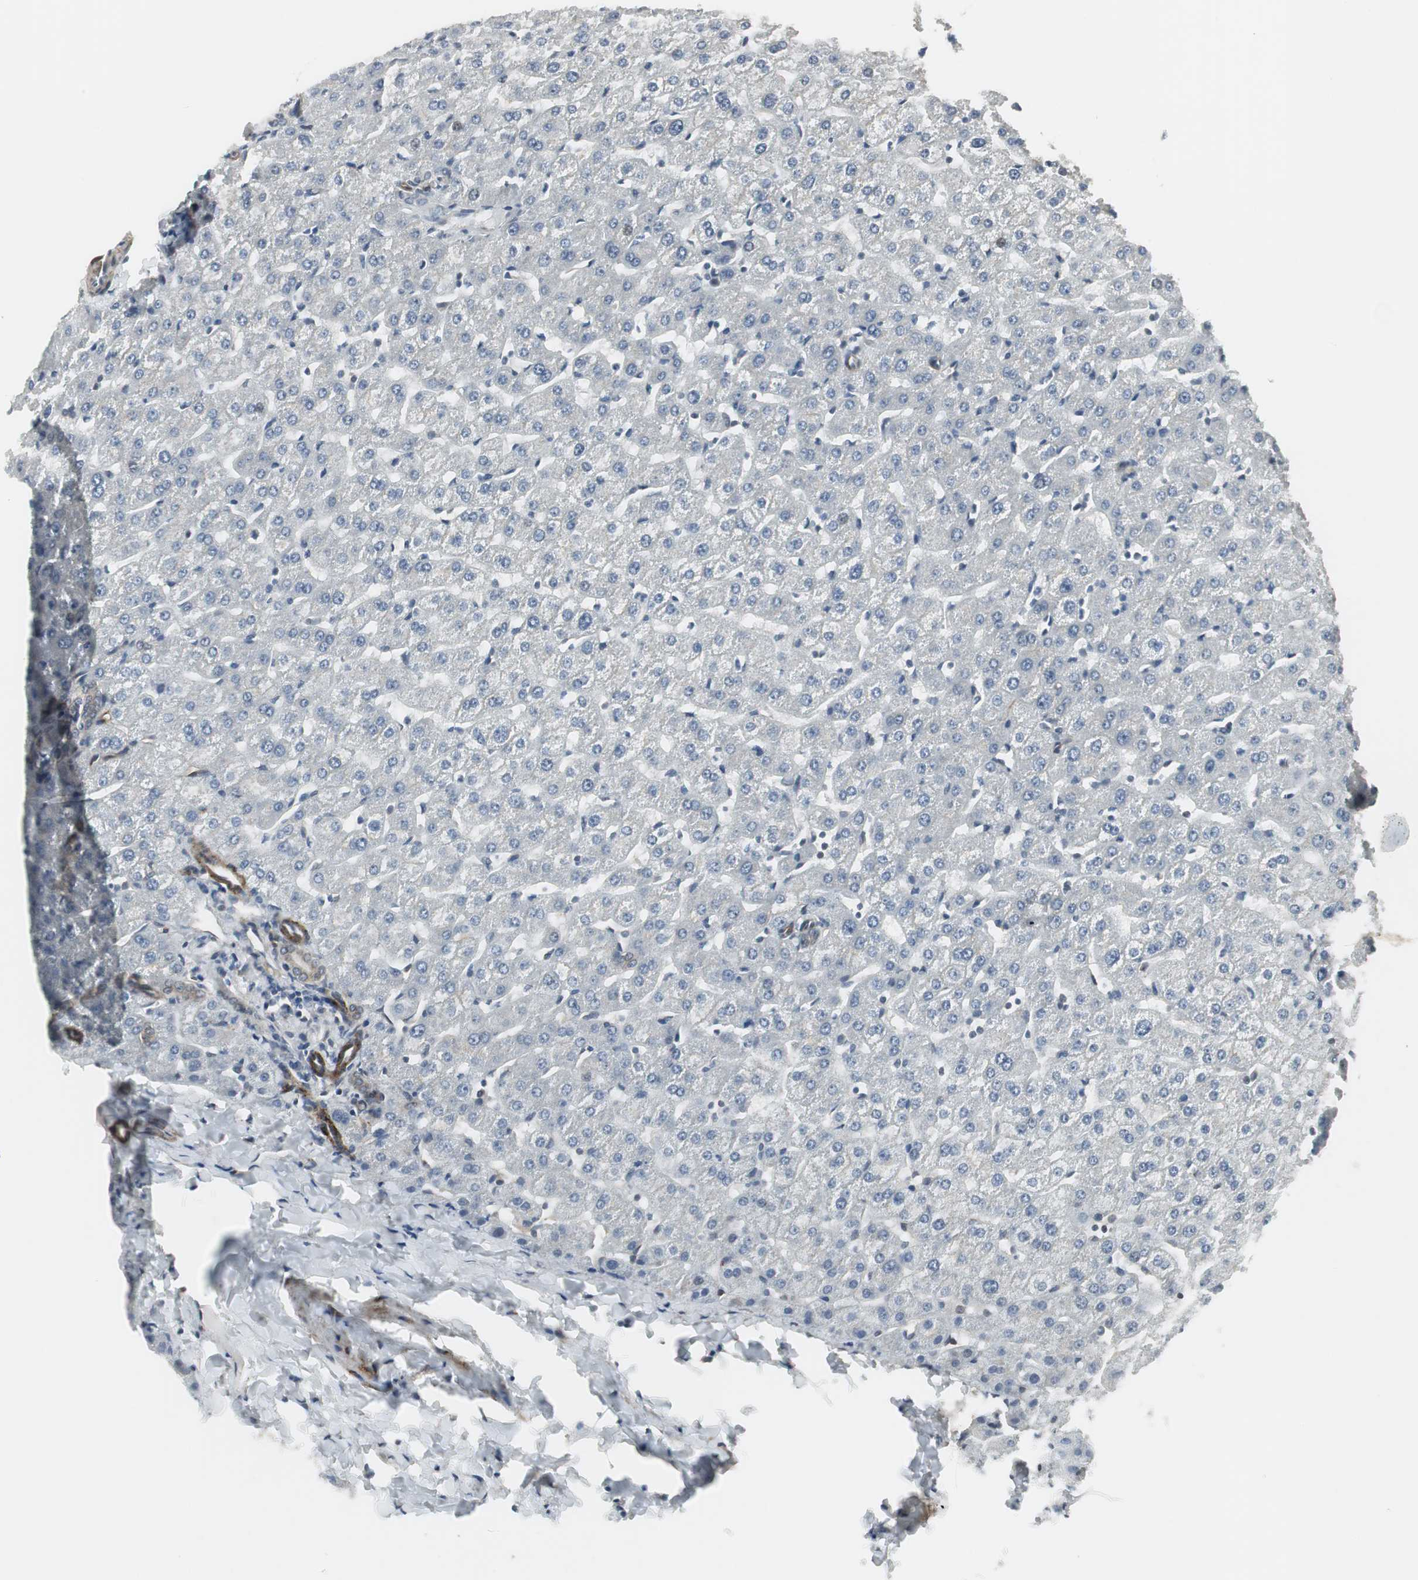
{"staining": {"intensity": "negative", "quantity": "none", "location": "none"}, "tissue": "liver", "cell_type": "Cholangiocytes", "image_type": "normal", "snomed": [{"axis": "morphology", "description": "Normal tissue, NOS"}, {"axis": "morphology", "description": "Fibrosis, NOS"}, {"axis": "topography", "description": "Liver"}], "caption": "Protein analysis of benign liver displays no significant expression in cholangiocytes.", "gene": "SCYL3", "patient": {"sex": "female", "age": 29}}